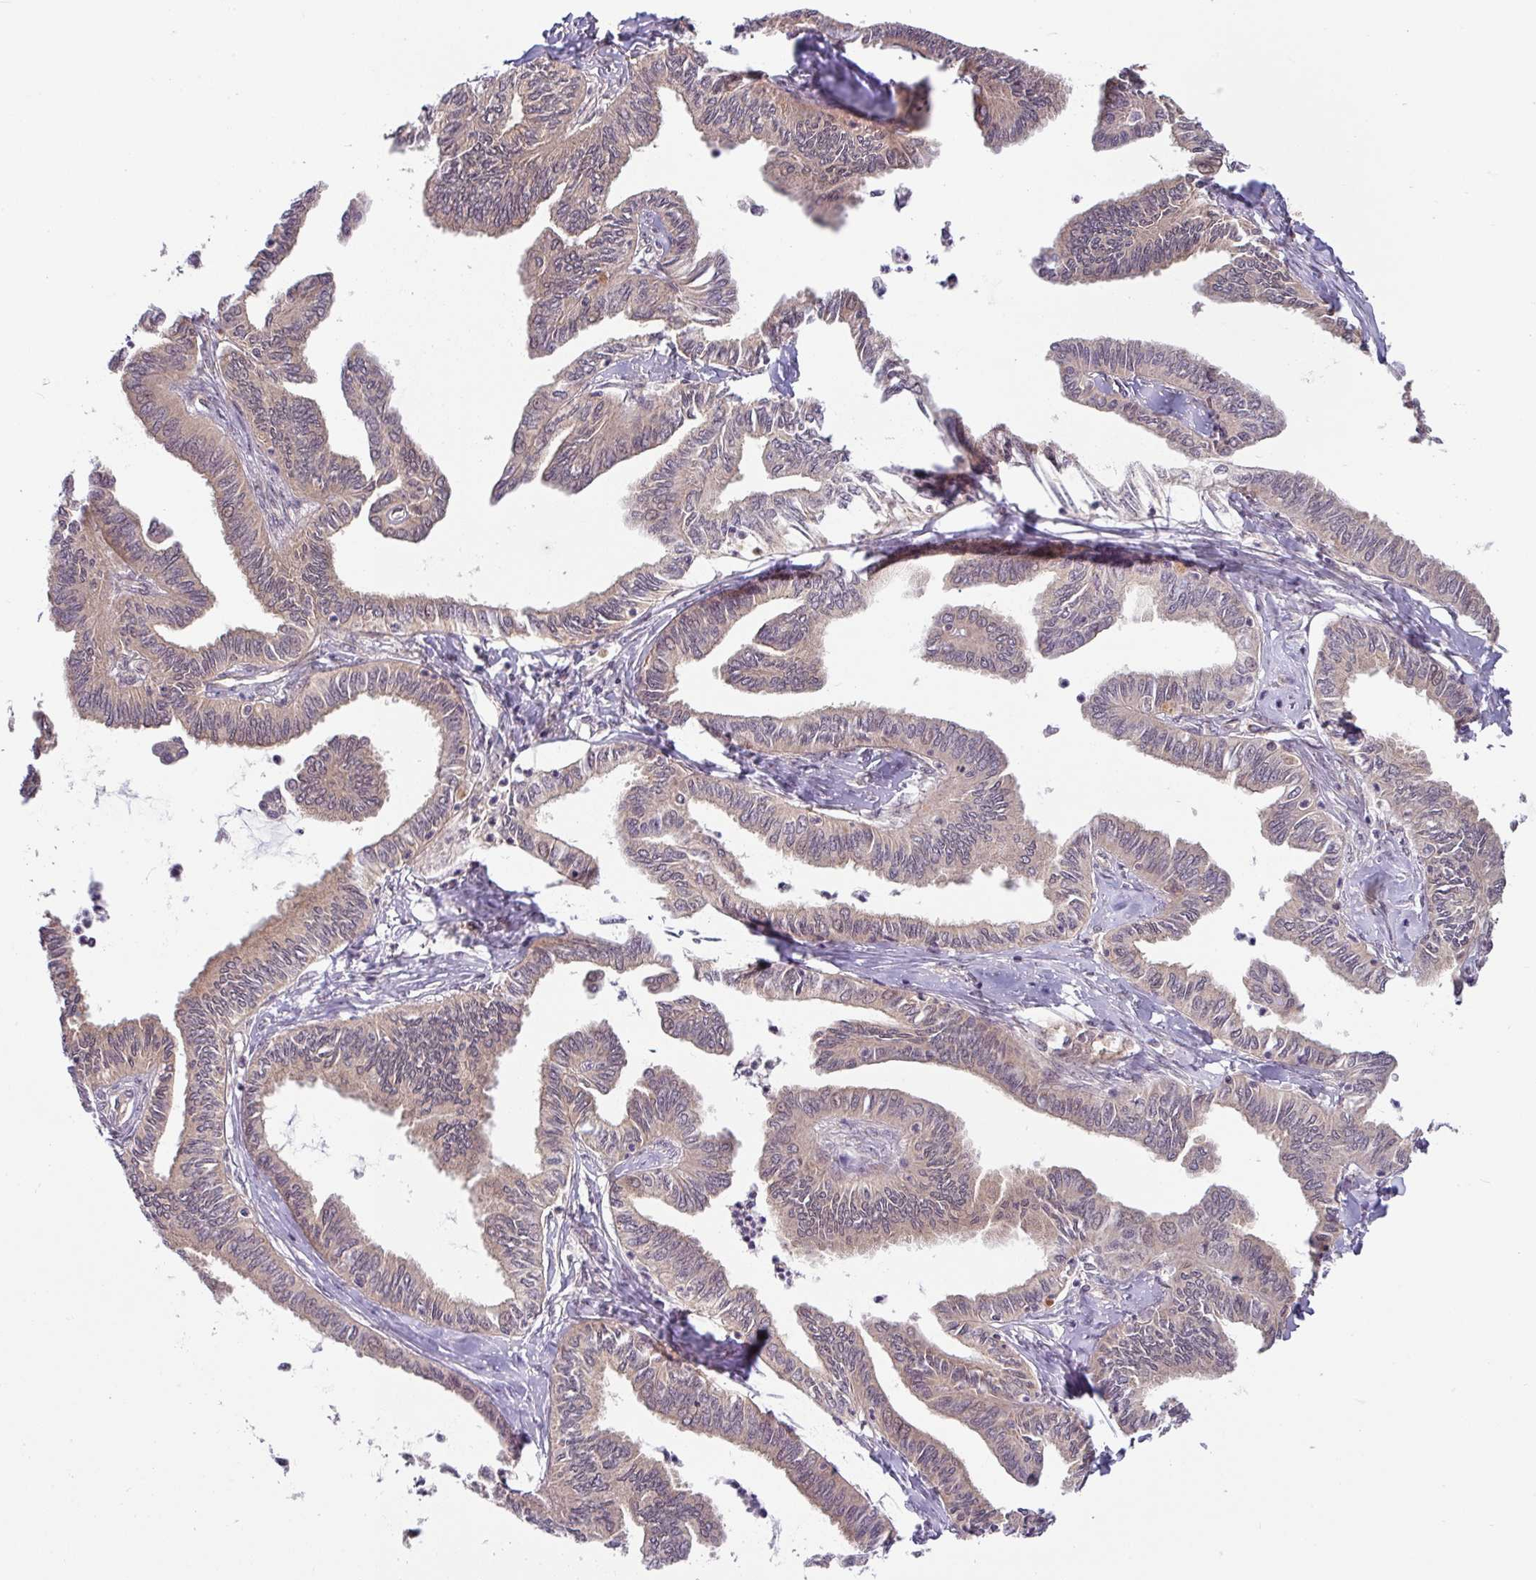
{"staining": {"intensity": "weak", "quantity": "25%-75%", "location": "cytoplasmic/membranous"}, "tissue": "ovarian cancer", "cell_type": "Tumor cells", "image_type": "cancer", "snomed": [{"axis": "morphology", "description": "Carcinoma, endometroid"}, {"axis": "topography", "description": "Ovary"}], "caption": "Protein staining of endometroid carcinoma (ovarian) tissue exhibits weak cytoplasmic/membranous positivity in about 25%-75% of tumor cells.", "gene": "SHB", "patient": {"sex": "female", "age": 70}}